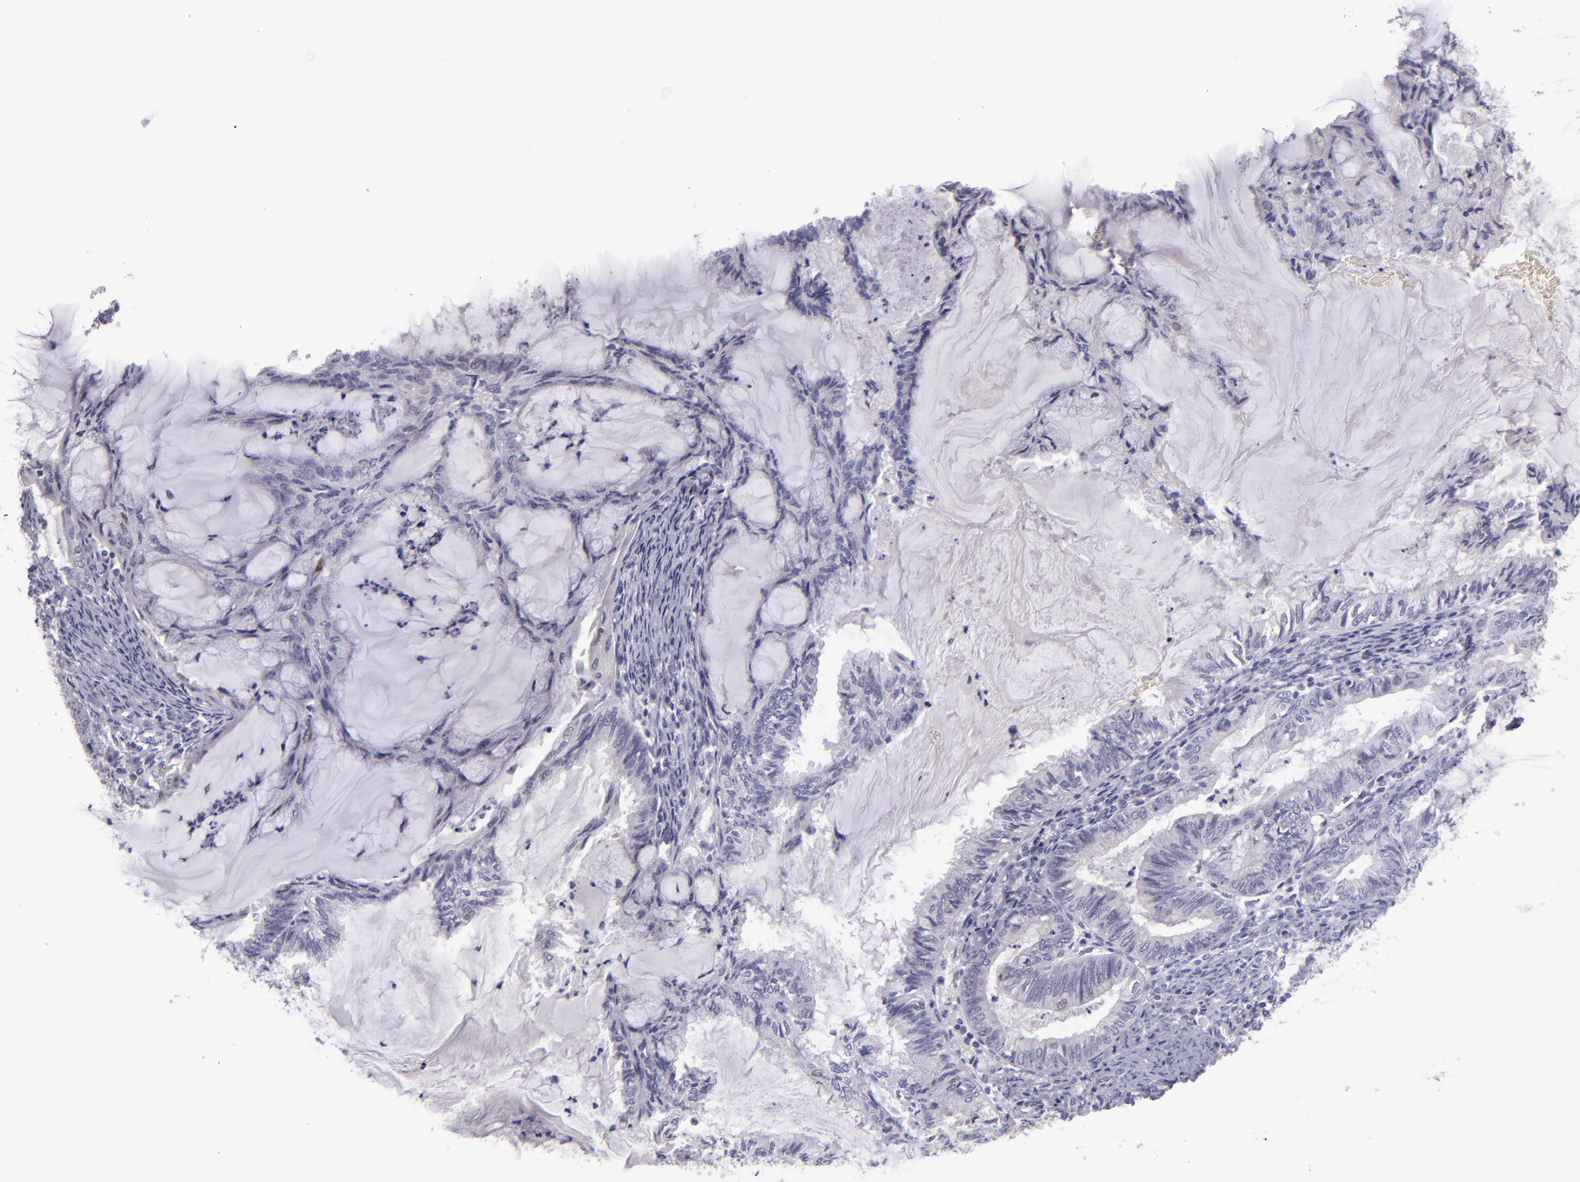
{"staining": {"intensity": "negative", "quantity": "none", "location": "none"}, "tissue": "endometrial cancer", "cell_type": "Tumor cells", "image_type": "cancer", "snomed": [{"axis": "morphology", "description": "Adenocarcinoma, NOS"}, {"axis": "topography", "description": "Endometrium"}], "caption": "Tumor cells show no significant protein positivity in endometrial cancer.", "gene": "SNCB", "patient": {"sex": "female", "age": 86}}